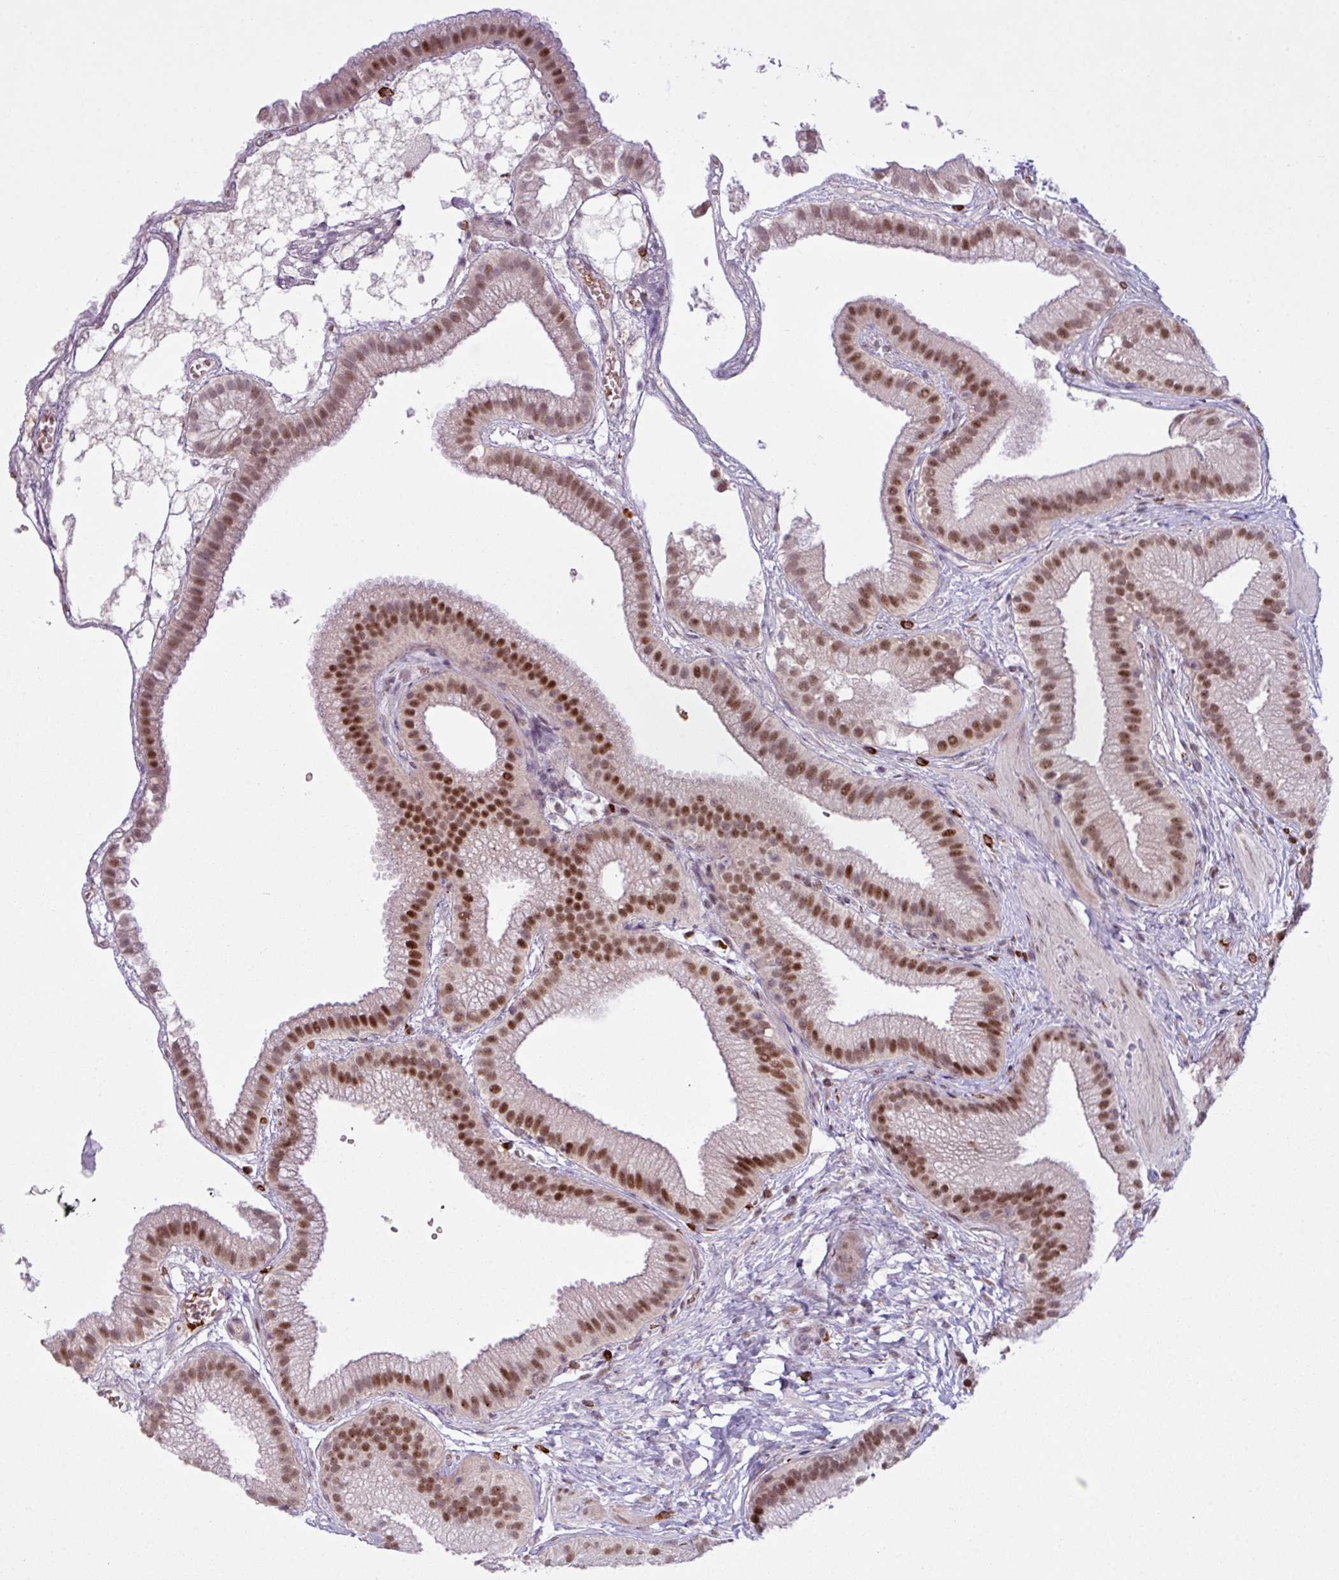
{"staining": {"intensity": "moderate", "quantity": ">75%", "location": "nuclear"}, "tissue": "gallbladder", "cell_type": "Glandular cells", "image_type": "normal", "snomed": [{"axis": "morphology", "description": "Normal tissue, NOS"}, {"axis": "topography", "description": "Gallbladder"}], "caption": "Moderate nuclear expression for a protein is identified in about >75% of glandular cells of normal gallbladder using immunohistochemistry (IHC).", "gene": "PRDM5", "patient": {"sex": "female", "age": 63}}